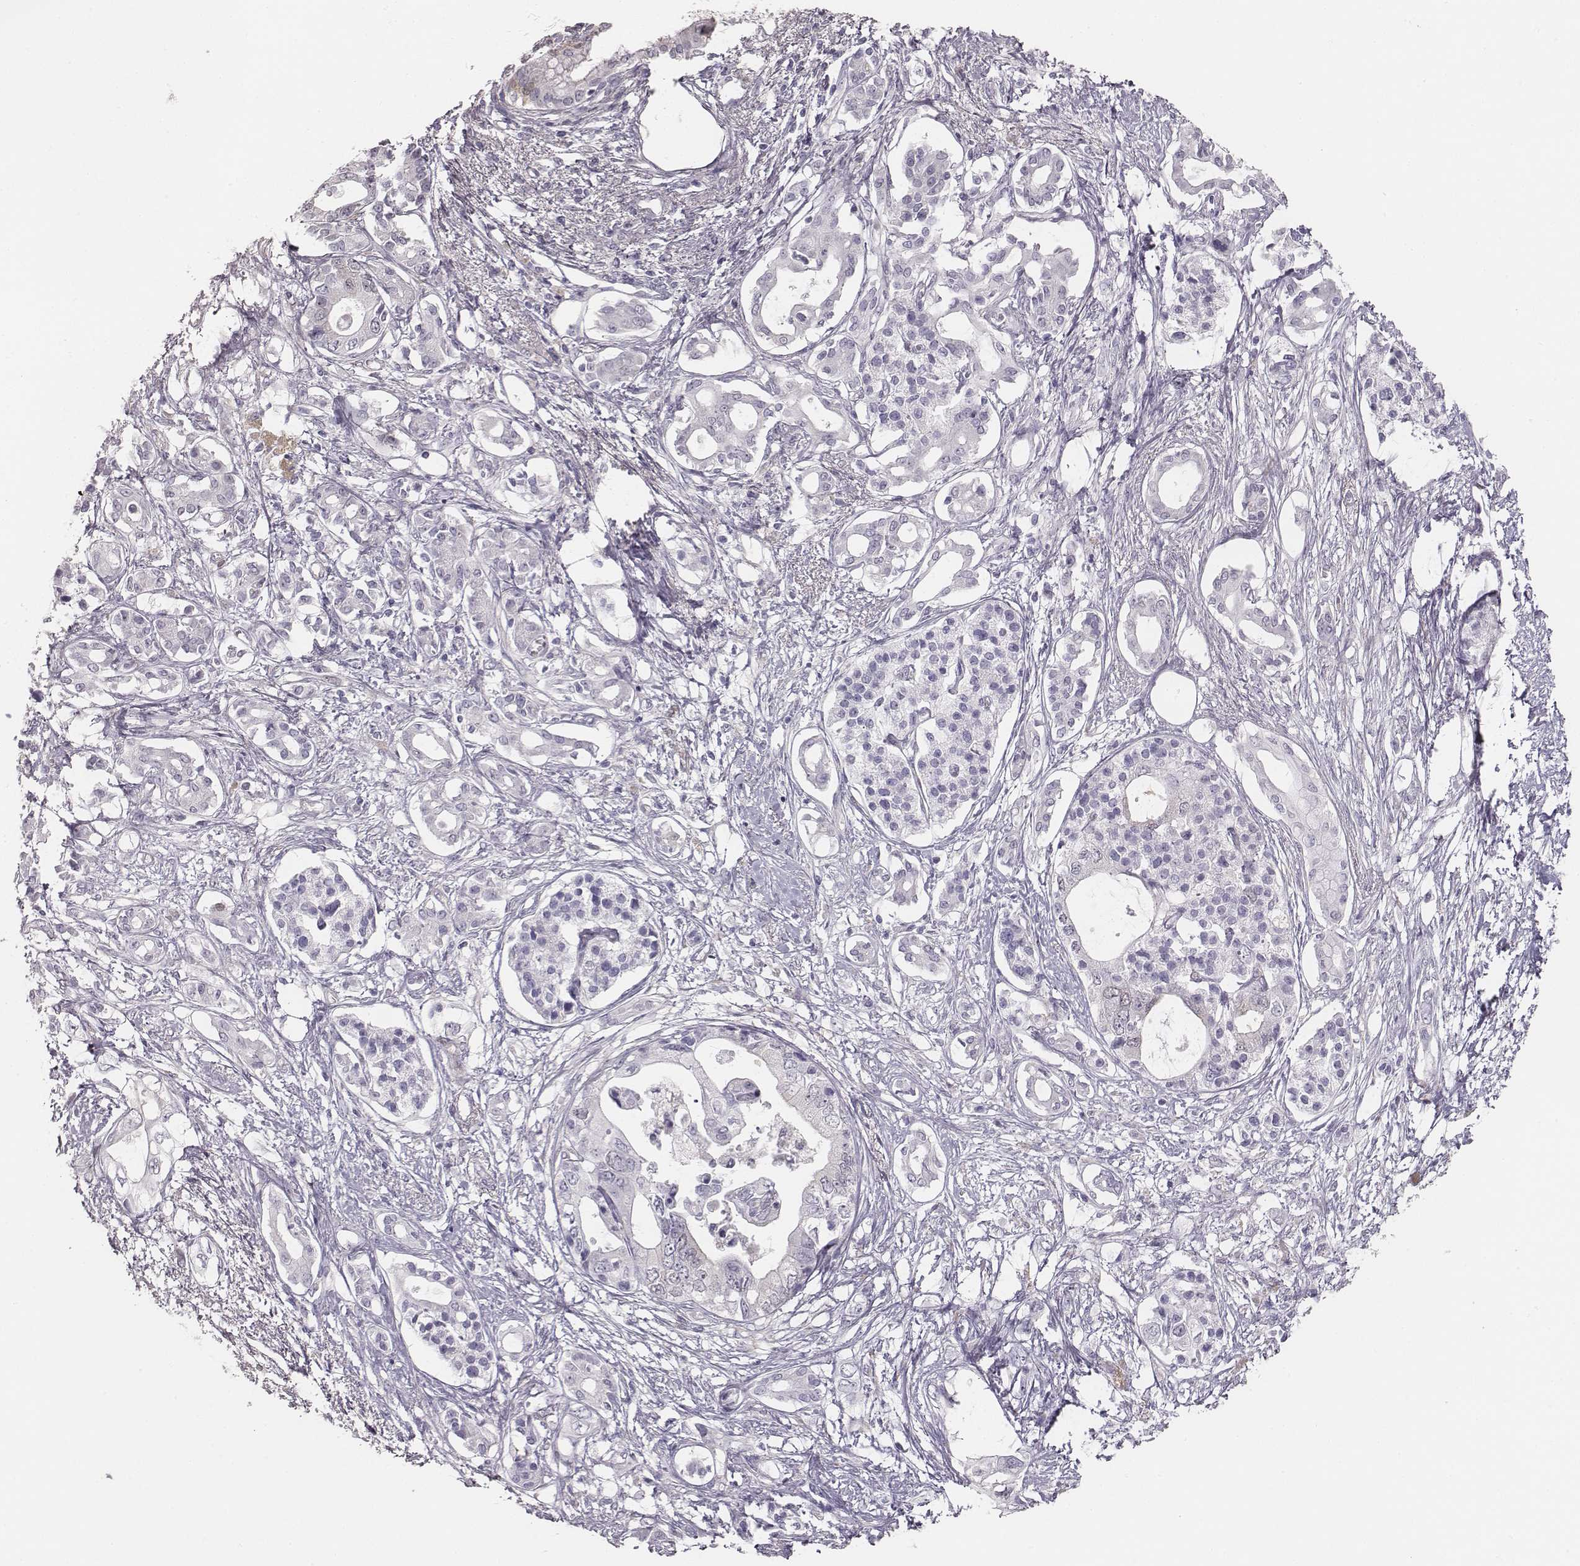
{"staining": {"intensity": "negative", "quantity": "none", "location": "none"}, "tissue": "pancreatic cancer", "cell_type": "Tumor cells", "image_type": "cancer", "snomed": [{"axis": "morphology", "description": "Adenocarcinoma, NOS"}, {"axis": "topography", "description": "Pancreas"}], "caption": "Immunohistochemistry (IHC) photomicrograph of human pancreatic adenocarcinoma stained for a protein (brown), which shows no expression in tumor cells.", "gene": "PBK", "patient": {"sex": "female", "age": 63}}